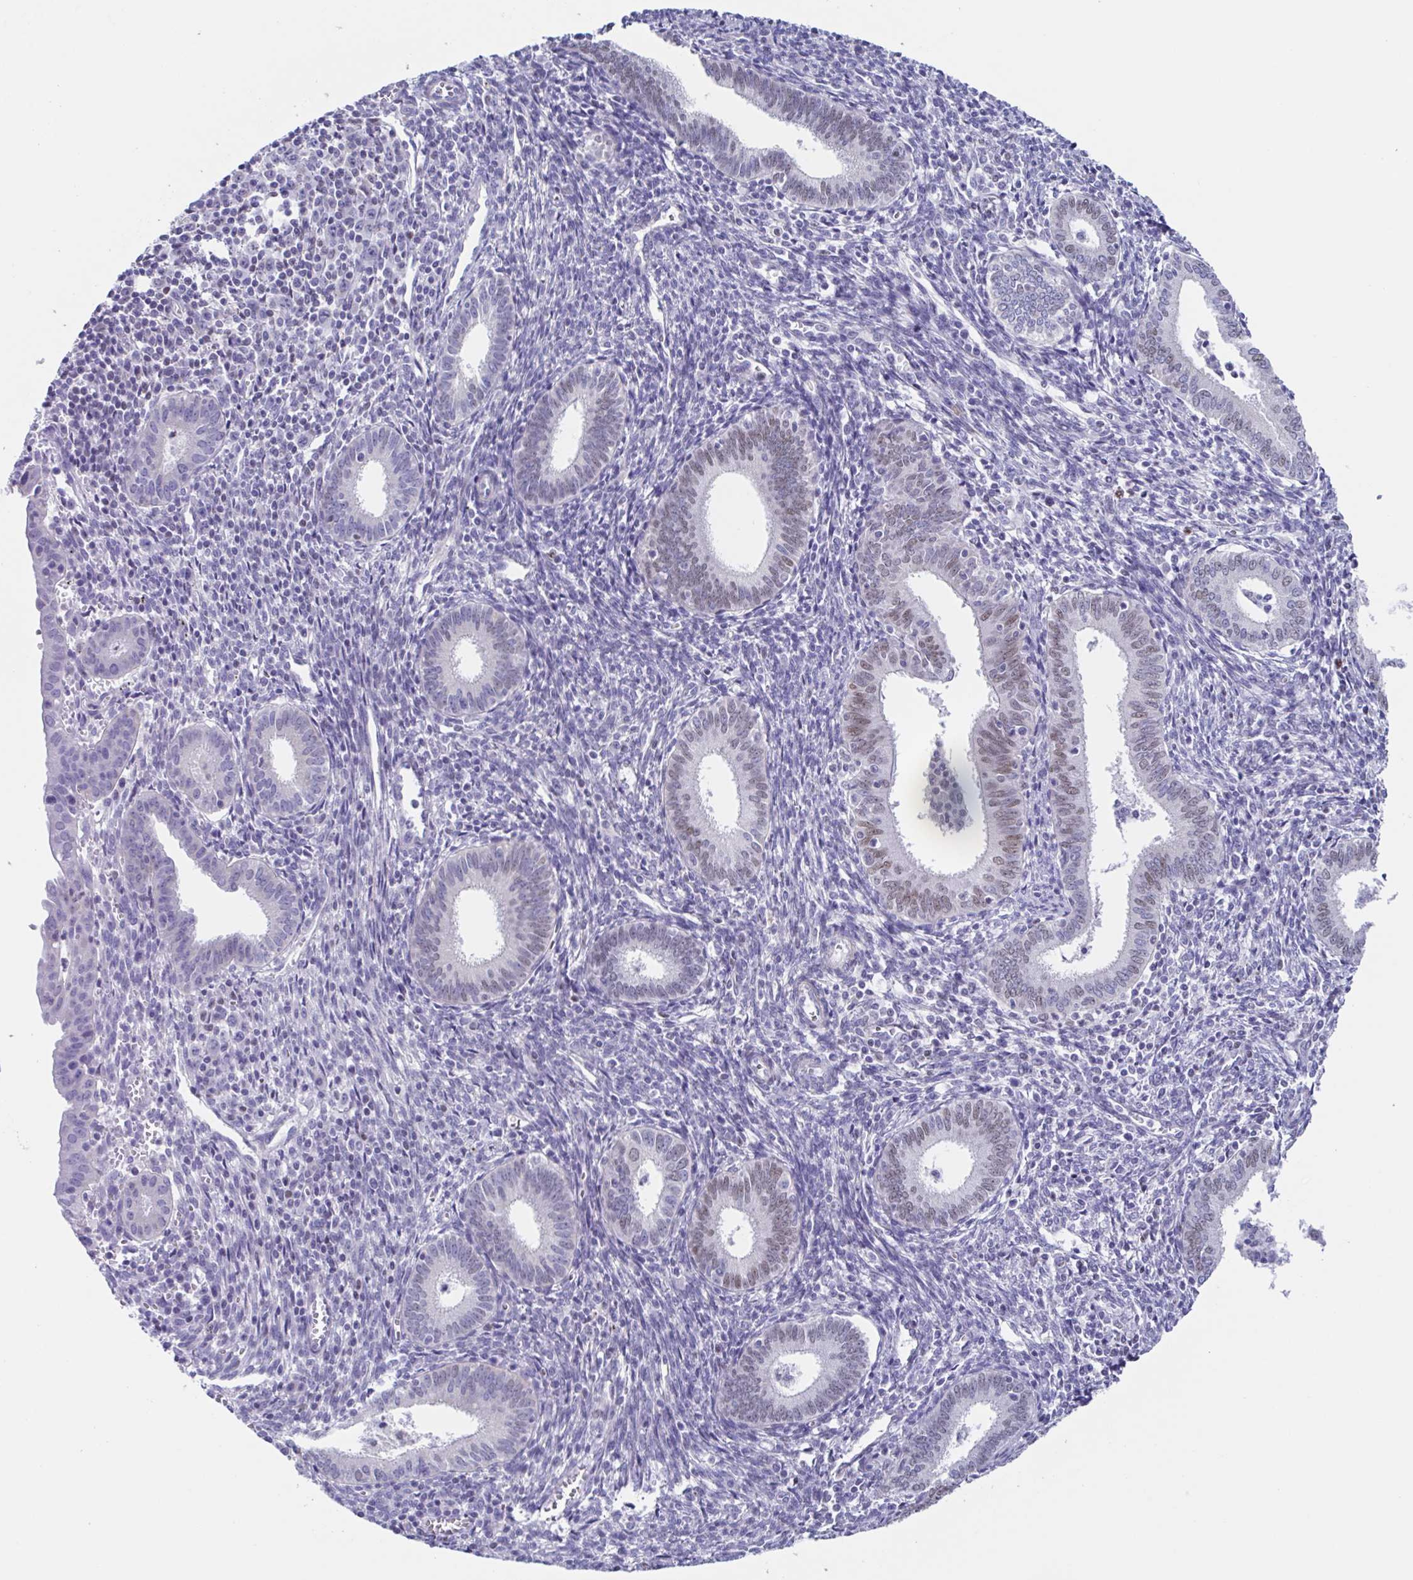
{"staining": {"intensity": "negative", "quantity": "none", "location": "none"}, "tissue": "endometrium", "cell_type": "Cells in endometrial stroma", "image_type": "normal", "snomed": [{"axis": "morphology", "description": "Normal tissue, NOS"}, {"axis": "topography", "description": "Endometrium"}], "caption": "Protein analysis of benign endometrium displays no significant expression in cells in endometrial stroma. (Brightfield microscopy of DAB (3,3'-diaminobenzidine) IHC at high magnification).", "gene": "PBOV1", "patient": {"sex": "female", "age": 41}}